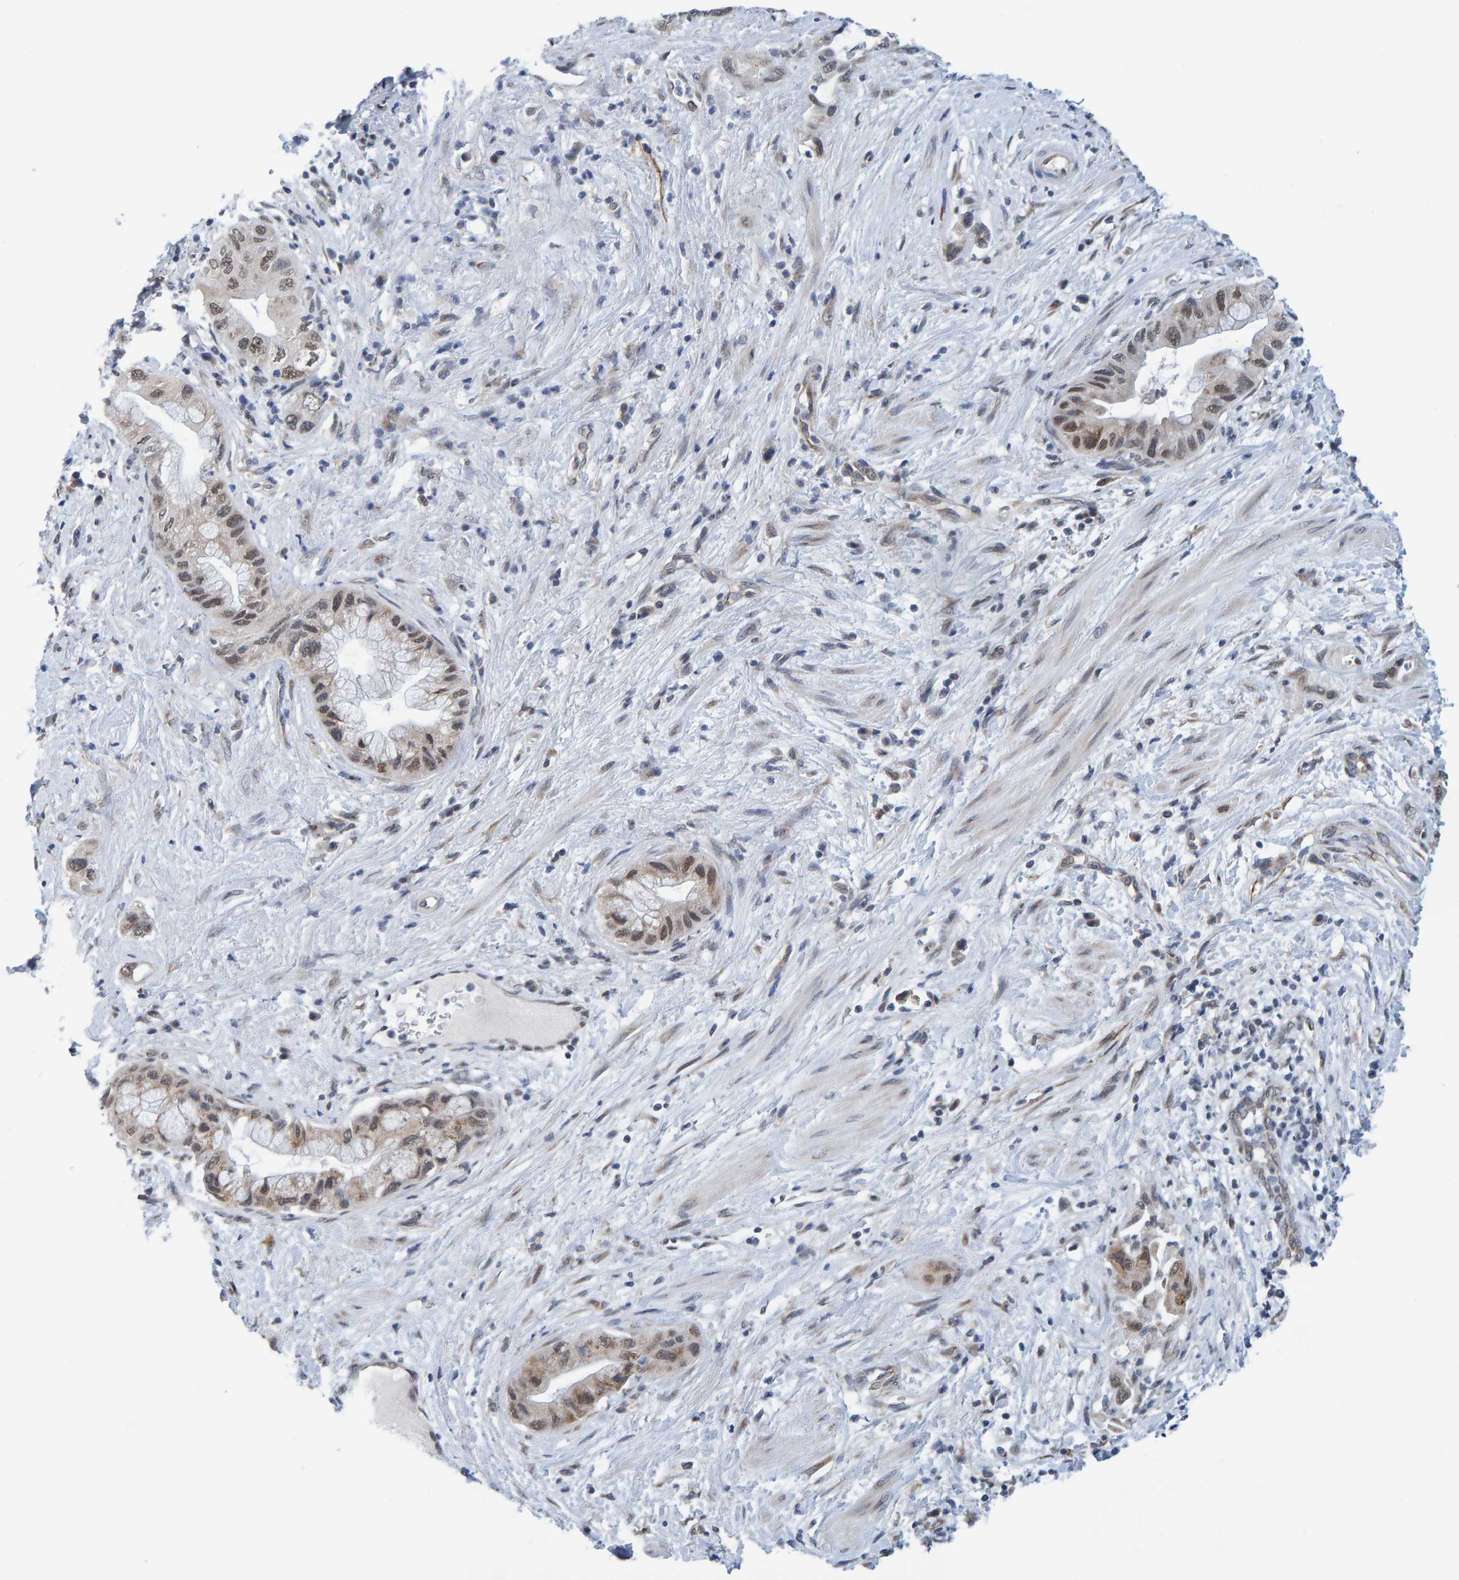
{"staining": {"intensity": "weak", "quantity": ">75%", "location": "nuclear"}, "tissue": "pancreatic cancer", "cell_type": "Tumor cells", "image_type": "cancer", "snomed": [{"axis": "morphology", "description": "Adenocarcinoma, NOS"}, {"axis": "topography", "description": "Pancreas"}], "caption": "About >75% of tumor cells in pancreatic cancer (adenocarcinoma) show weak nuclear protein staining as visualized by brown immunohistochemical staining.", "gene": "SCRN2", "patient": {"sex": "female", "age": 73}}